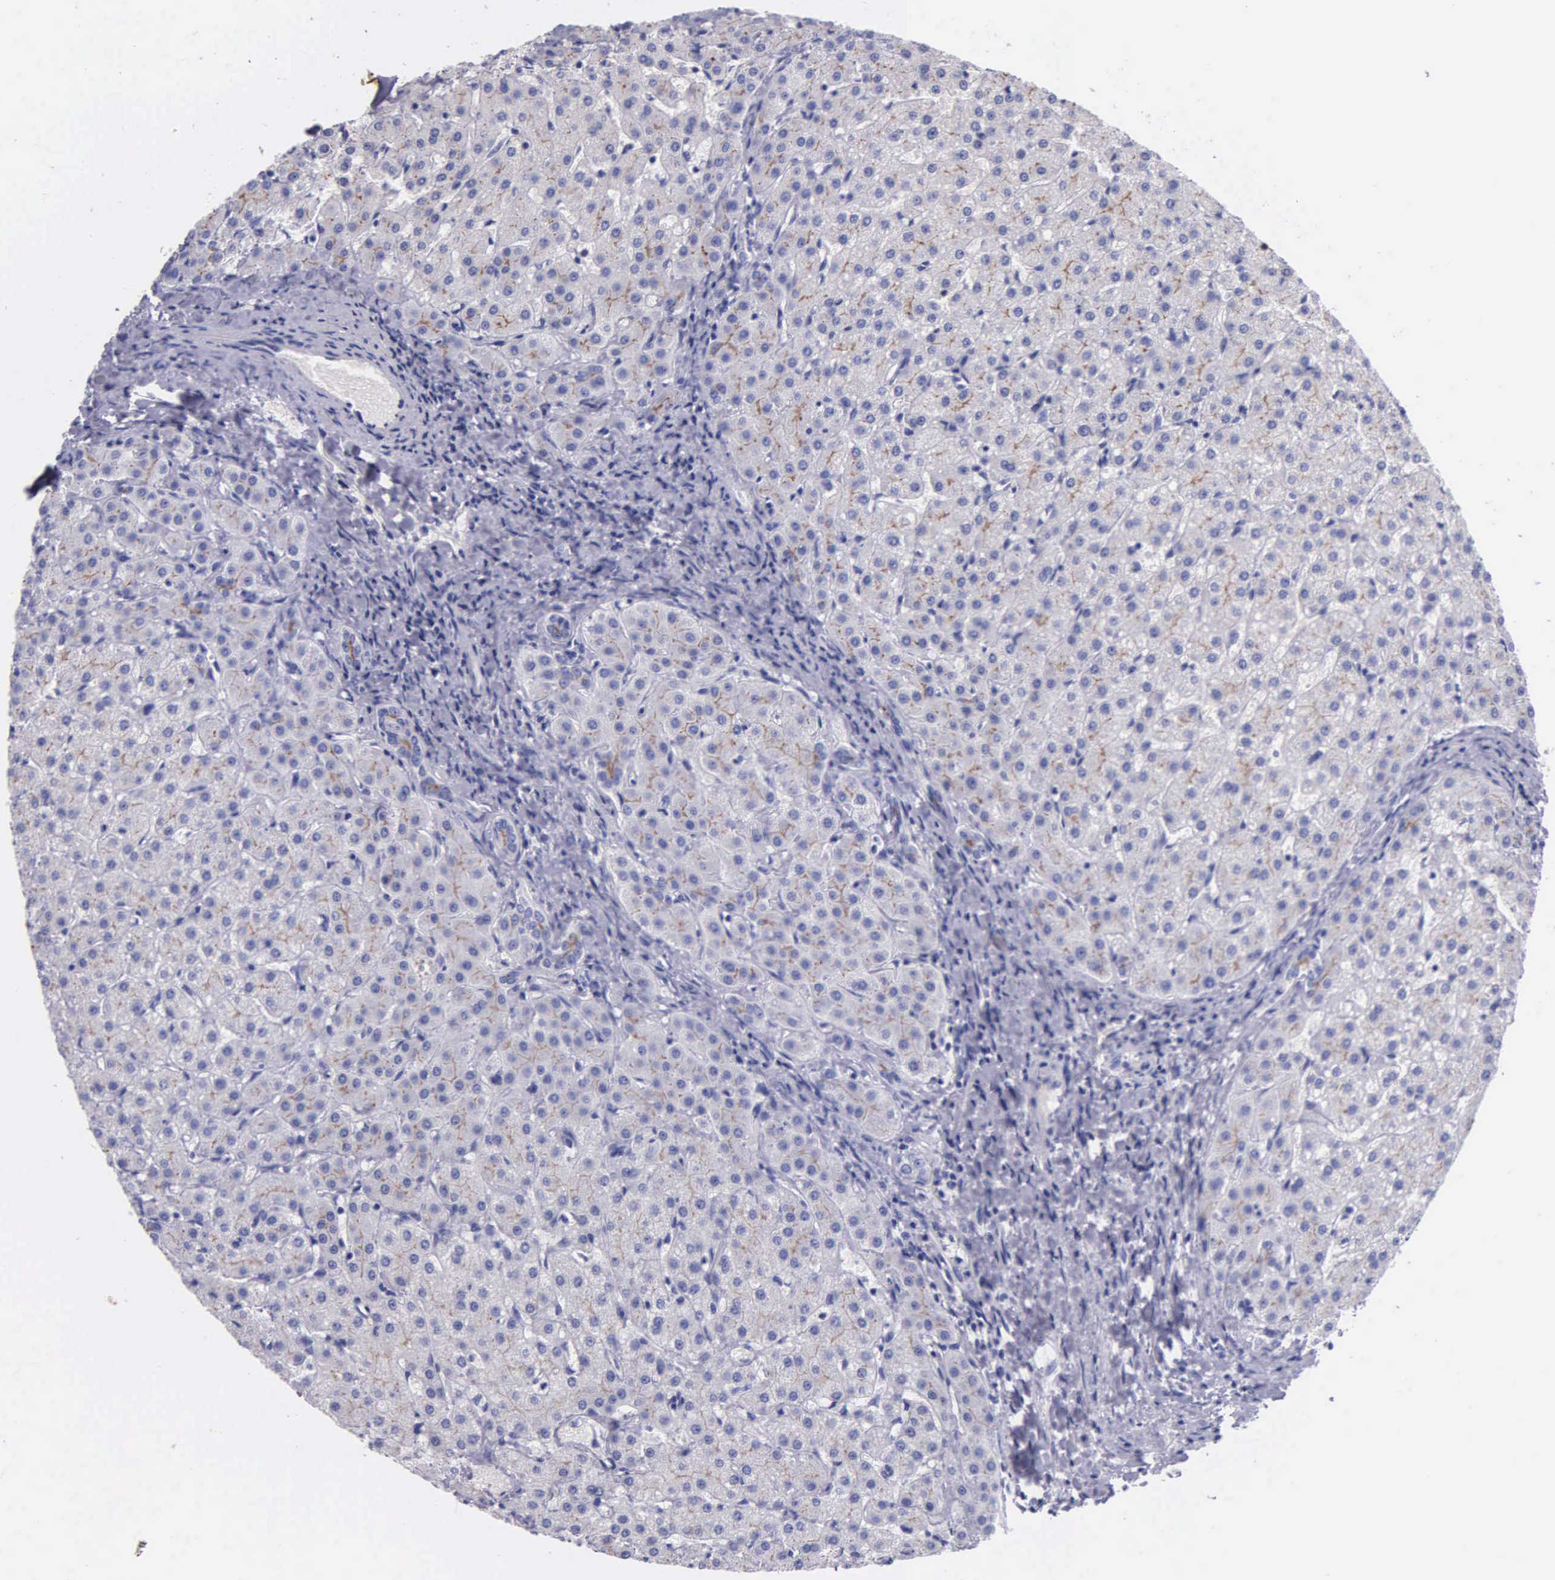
{"staining": {"intensity": "negative", "quantity": "none", "location": "none"}, "tissue": "liver", "cell_type": "Cholangiocytes", "image_type": "normal", "snomed": [{"axis": "morphology", "description": "Normal tissue, NOS"}, {"axis": "topography", "description": "Liver"}], "caption": "Liver was stained to show a protein in brown. There is no significant expression in cholangiocytes. (Immunohistochemistry, brightfield microscopy, high magnification).", "gene": "GSTT2B", "patient": {"sex": "female", "age": 27}}